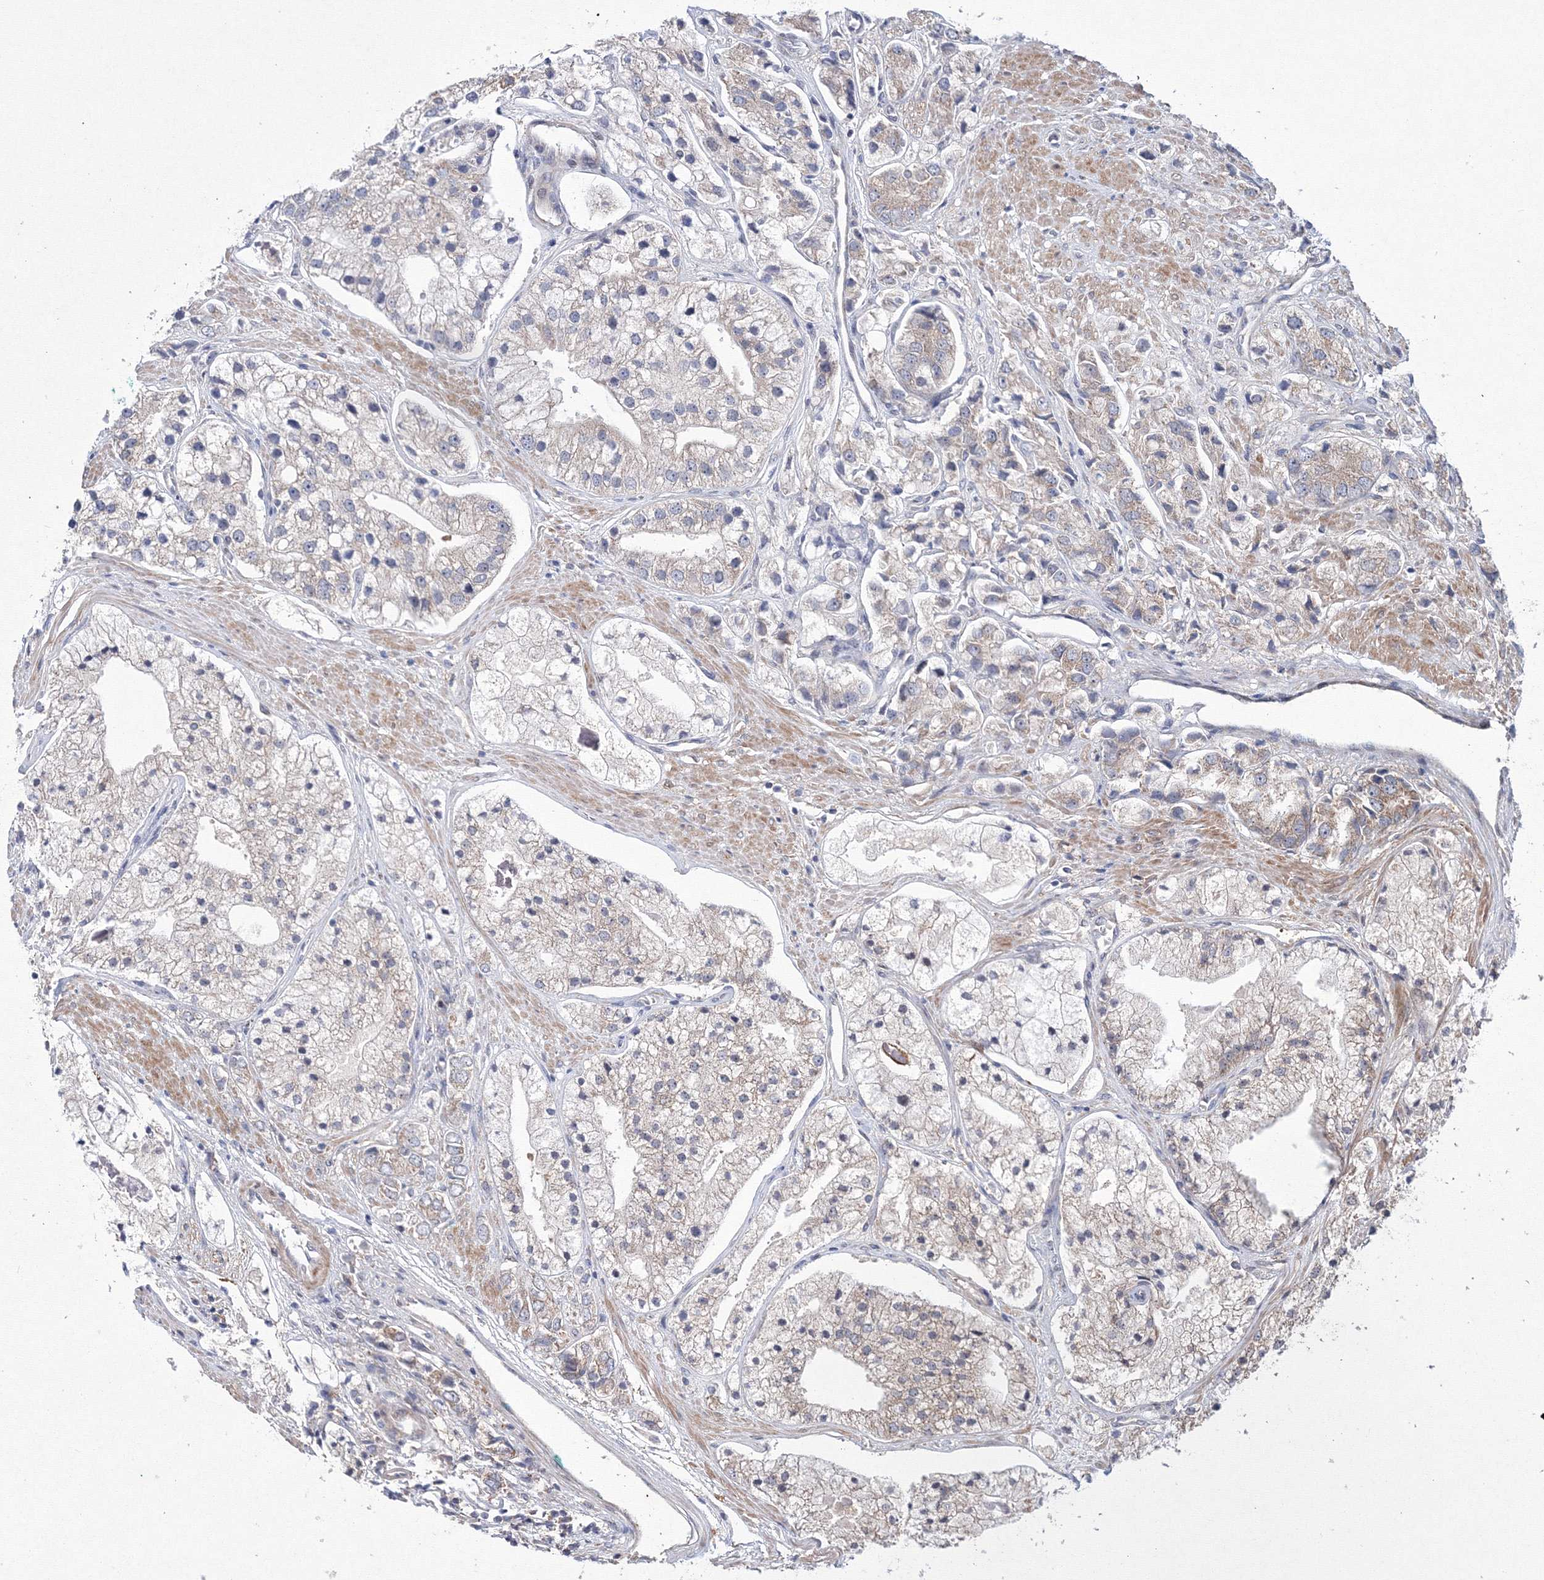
{"staining": {"intensity": "negative", "quantity": "none", "location": "none"}, "tissue": "prostate cancer", "cell_type": "Tumor cells", "image_type": "cancer", "snomed": [{"axis": "morphology", "description": "Adenocarcinoma, High grade"}, {"axis": "topography", "description": "Prostate"}], "caption": "Tumor cells show no significant positivity in prostate cancer.", "gene": "RANBP3L", "patient": {"sex": "male", "age": 50}}